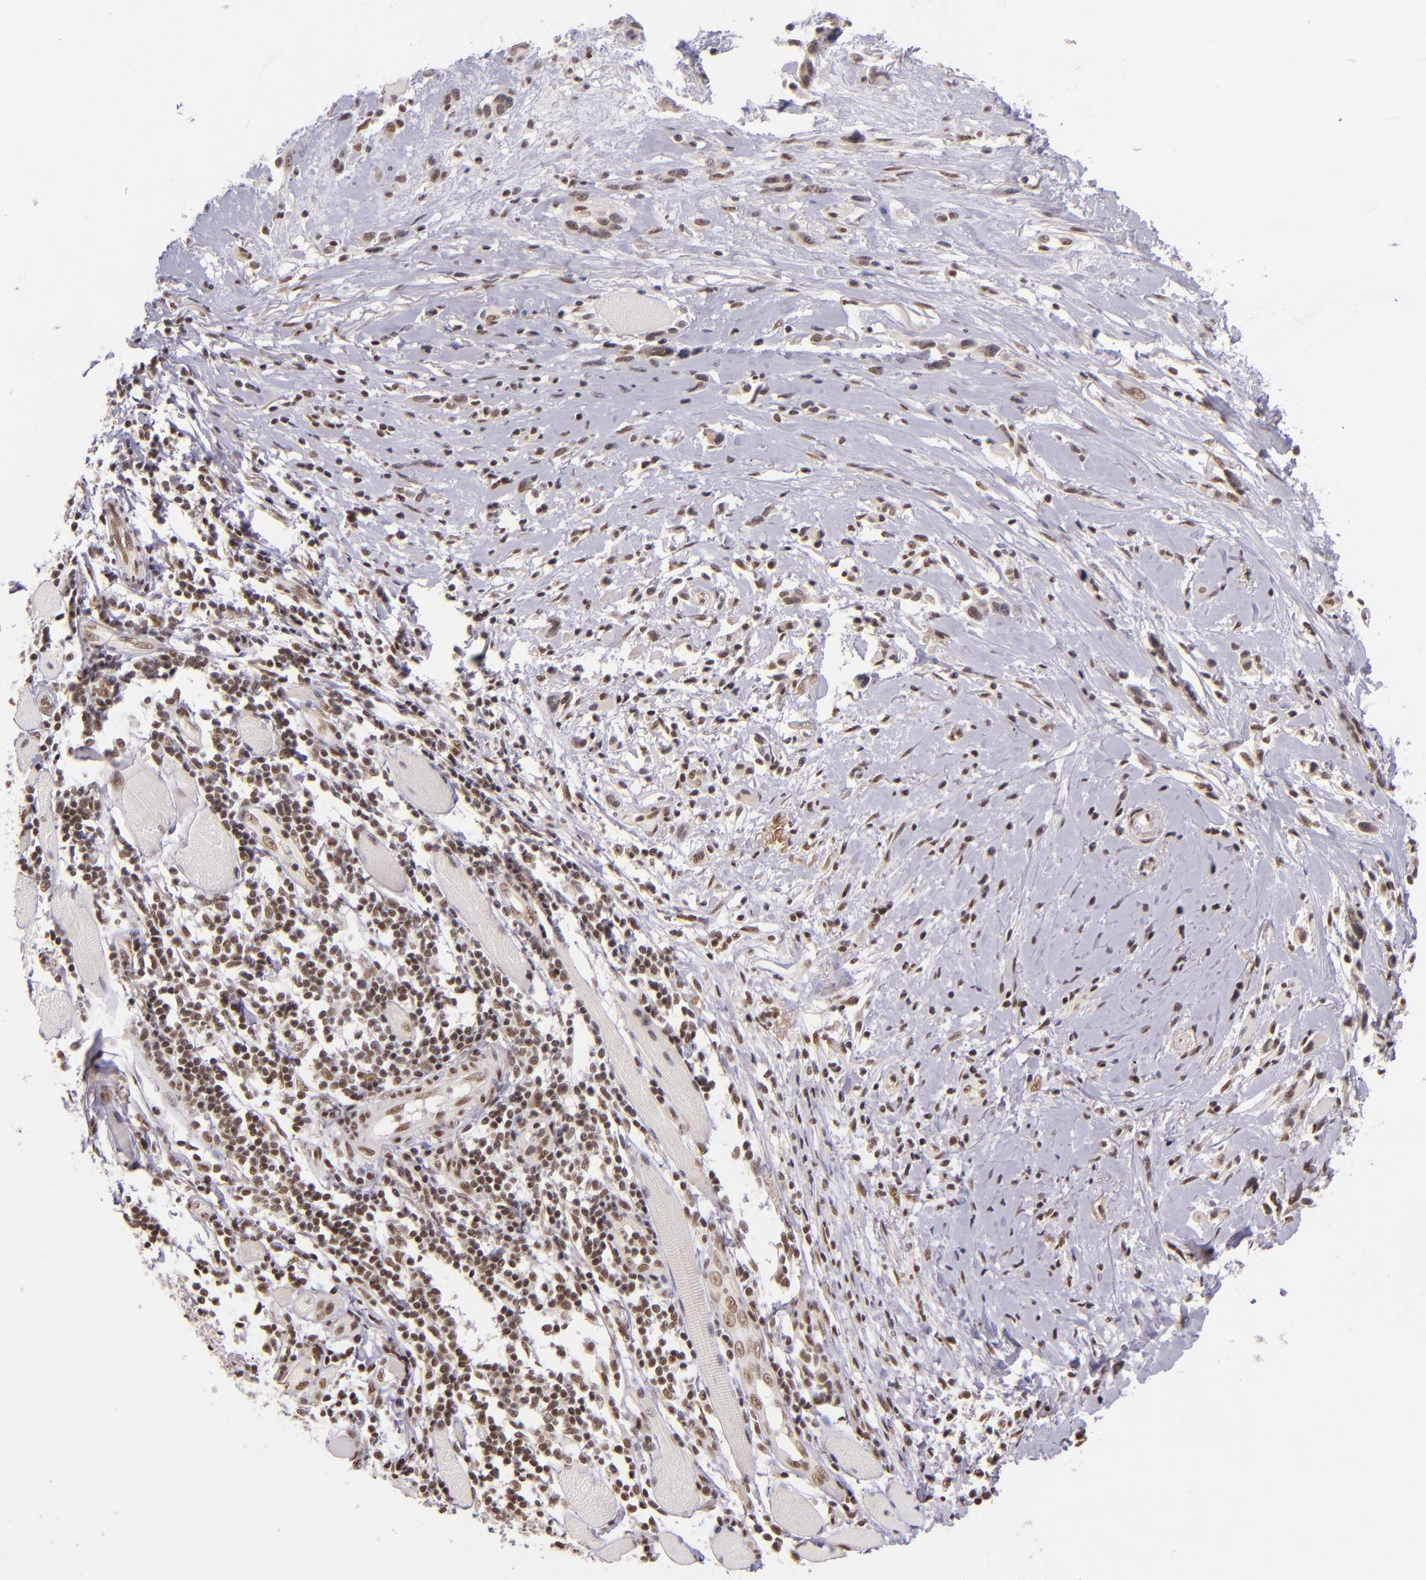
{"staining": {"intensity": "moderate", "quantity": ">75%", "location": "nuclear"}, "tissue": "melanoma", "cell_type": "Tumor cells", "image_type": "cancer", "snomed": [{"axis": "morphology", "description": "Malignant melanoma, NOS"}, {"axis": "topography", "description": "Skin"}], "caption": "A medium amount of moderate nuclear staining is appreciated in about >75% of tumor cells in melanoma tissue.", "gene": "ZNF148", "patient": {"sex": "male", "age": 91}}